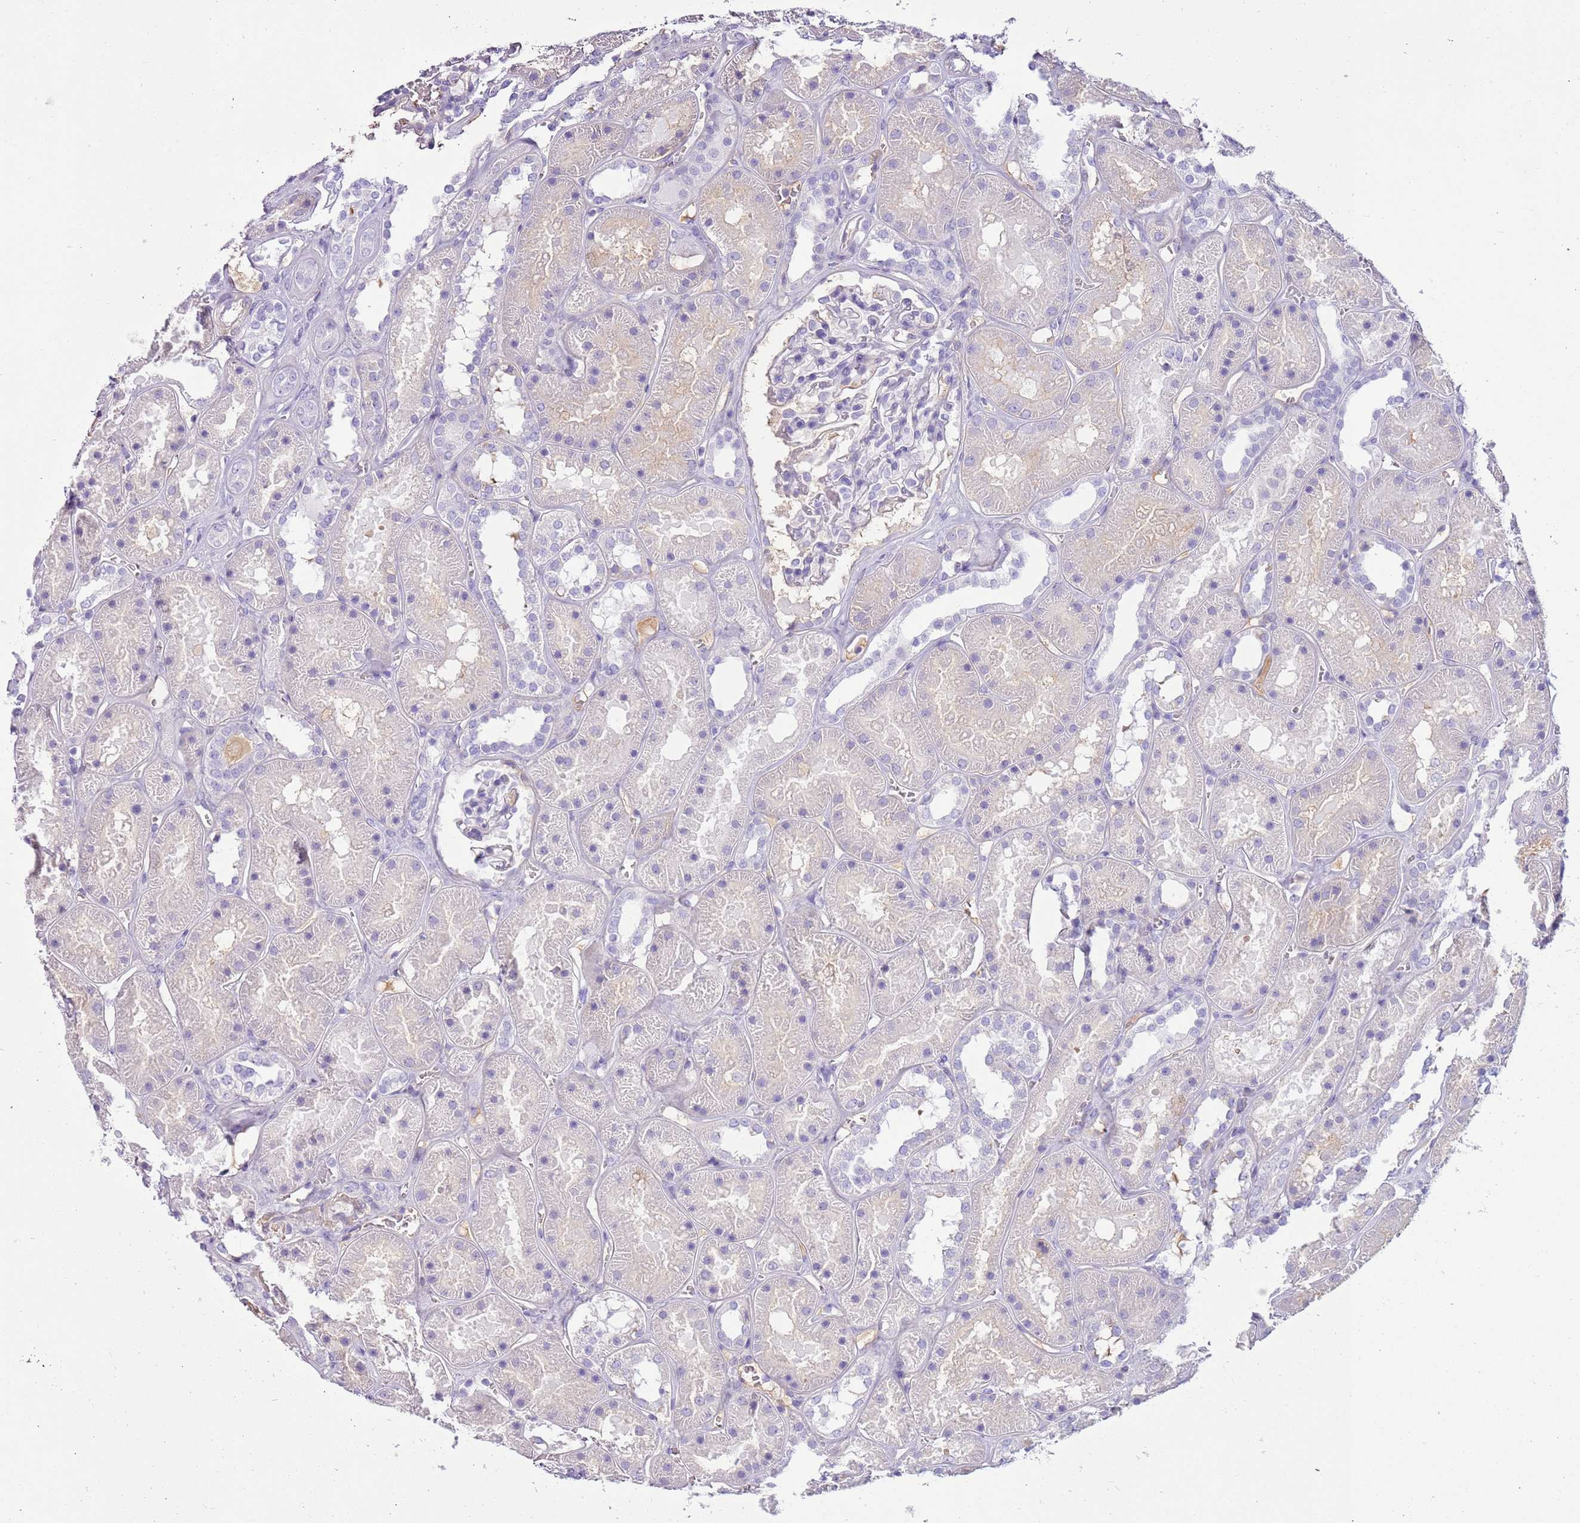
{"staining": {"intensity": "negative", "quantity": "none", "location": "none"}, "tissue": "kidney", "cell_type": "Cells in glomeruli", "image_type": "normal", "snomed": [{"axis": "morphology", "description": "Normal tissue, NOS"}, {"axis": "topography", "description": "Kidney"}], "caption": "Immunohistochemical staining of normal kidney shows no significant expression in cells in glomeruli. (Brightfield microscopy of DAB (3,3'-diaminobenzidine) IHC at high magnification).", "gene": "IGKV3", "patient": {"sex": "female", "age": 41}}